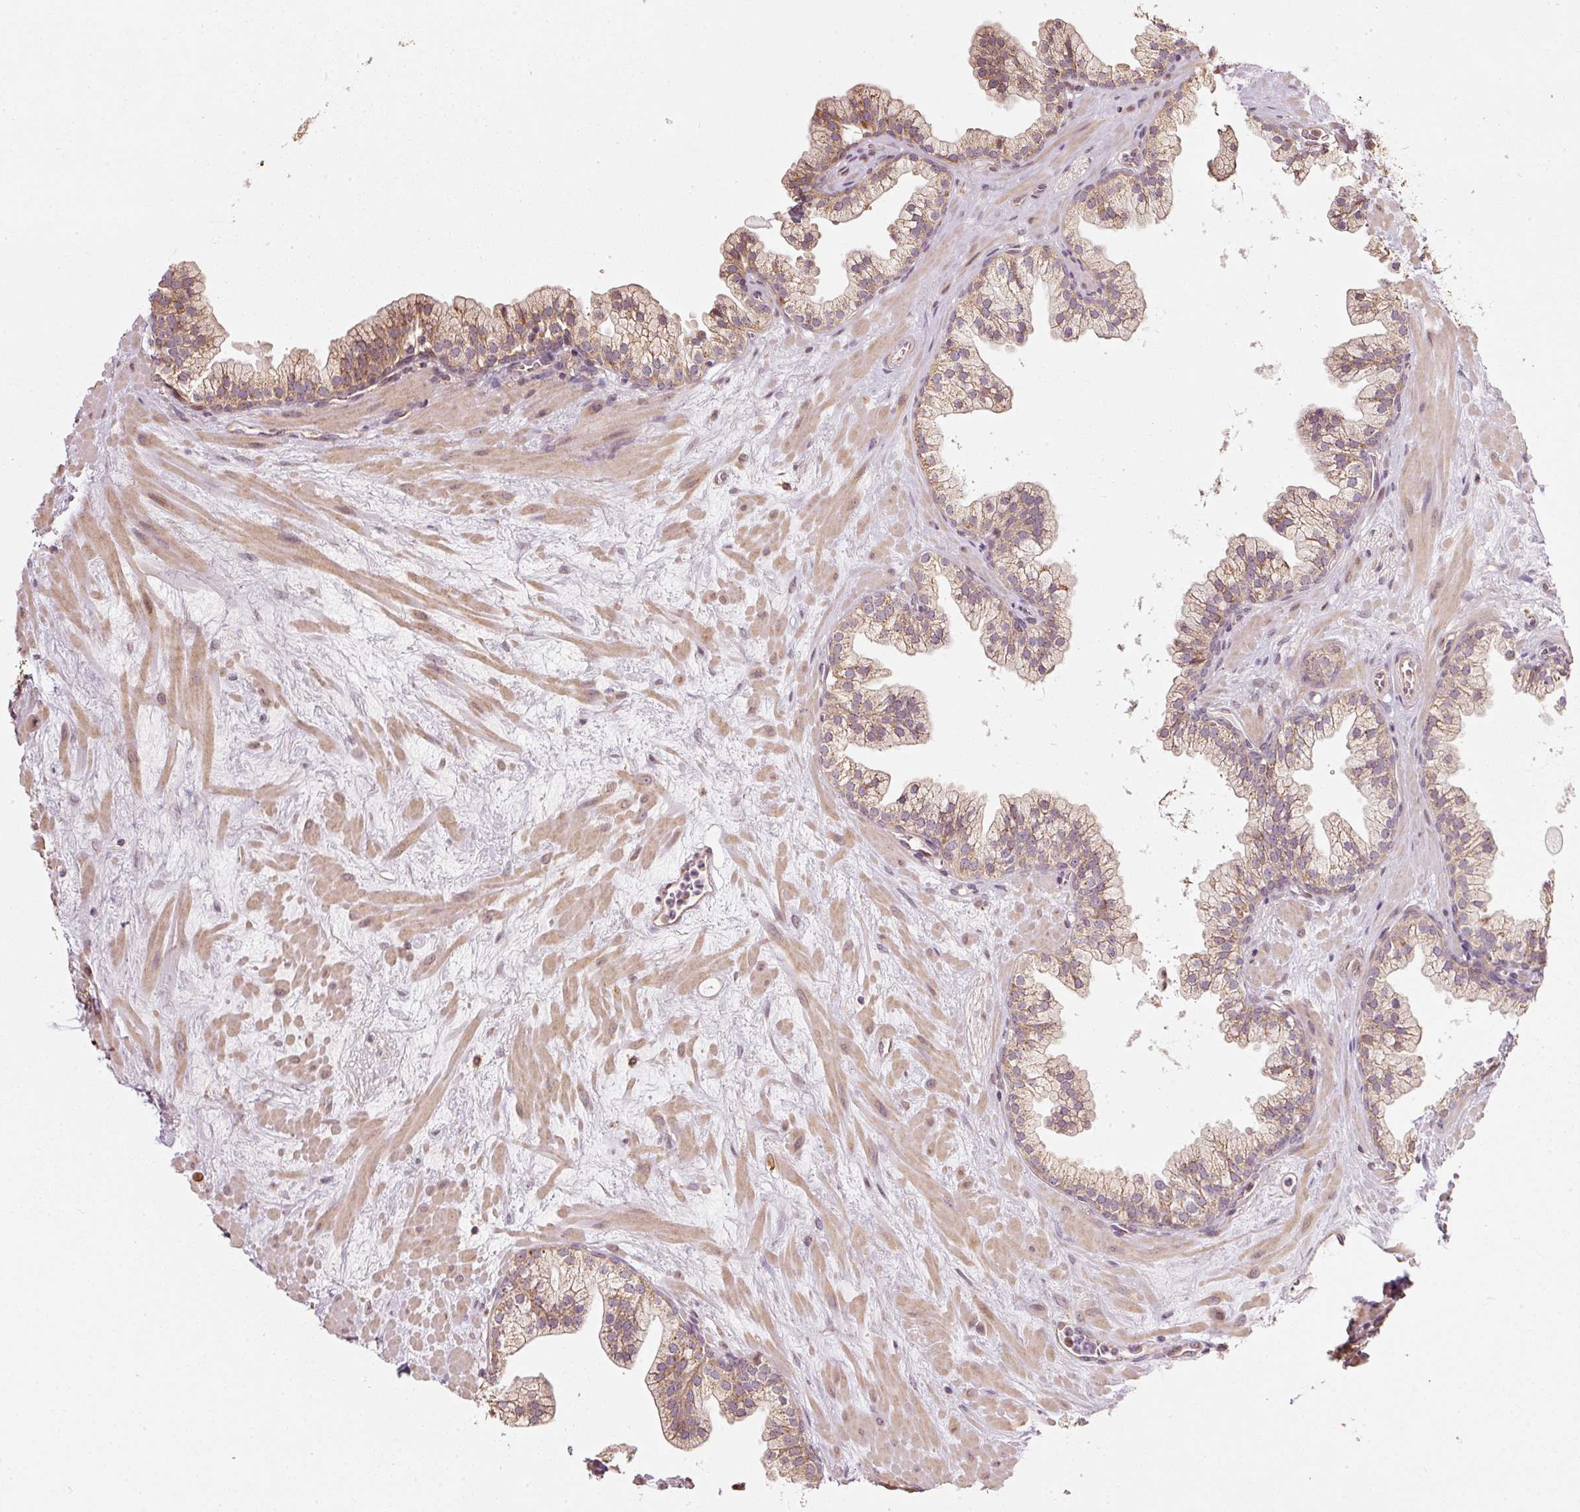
{"staining": {"intensity": "weak", "quantity": "25%-75%", "location": "cytoplasmic/membranous"}, "tissue": "prostate", "cell_type": "Glandular cells", "image_type": "normal", "snomed": [{"axis": "morphology", "description": "Normal tissue, NOS"}, {"axis": "topography", "description": "Prostate"}, {"axis": "topography", "description": "Peripheral nerve tissue"}], "caption": "Protein staining exhibits weak cytoplasmic/membranous expression in about 25%-75% of glandular cells in benign prostate. The staining was performed using DAB, with brown indicating positive protein expression. Nuclei are stained blue with hematoxylin.", "gene": "RAB35", "patient": {"sex": "male", "age": 61}}